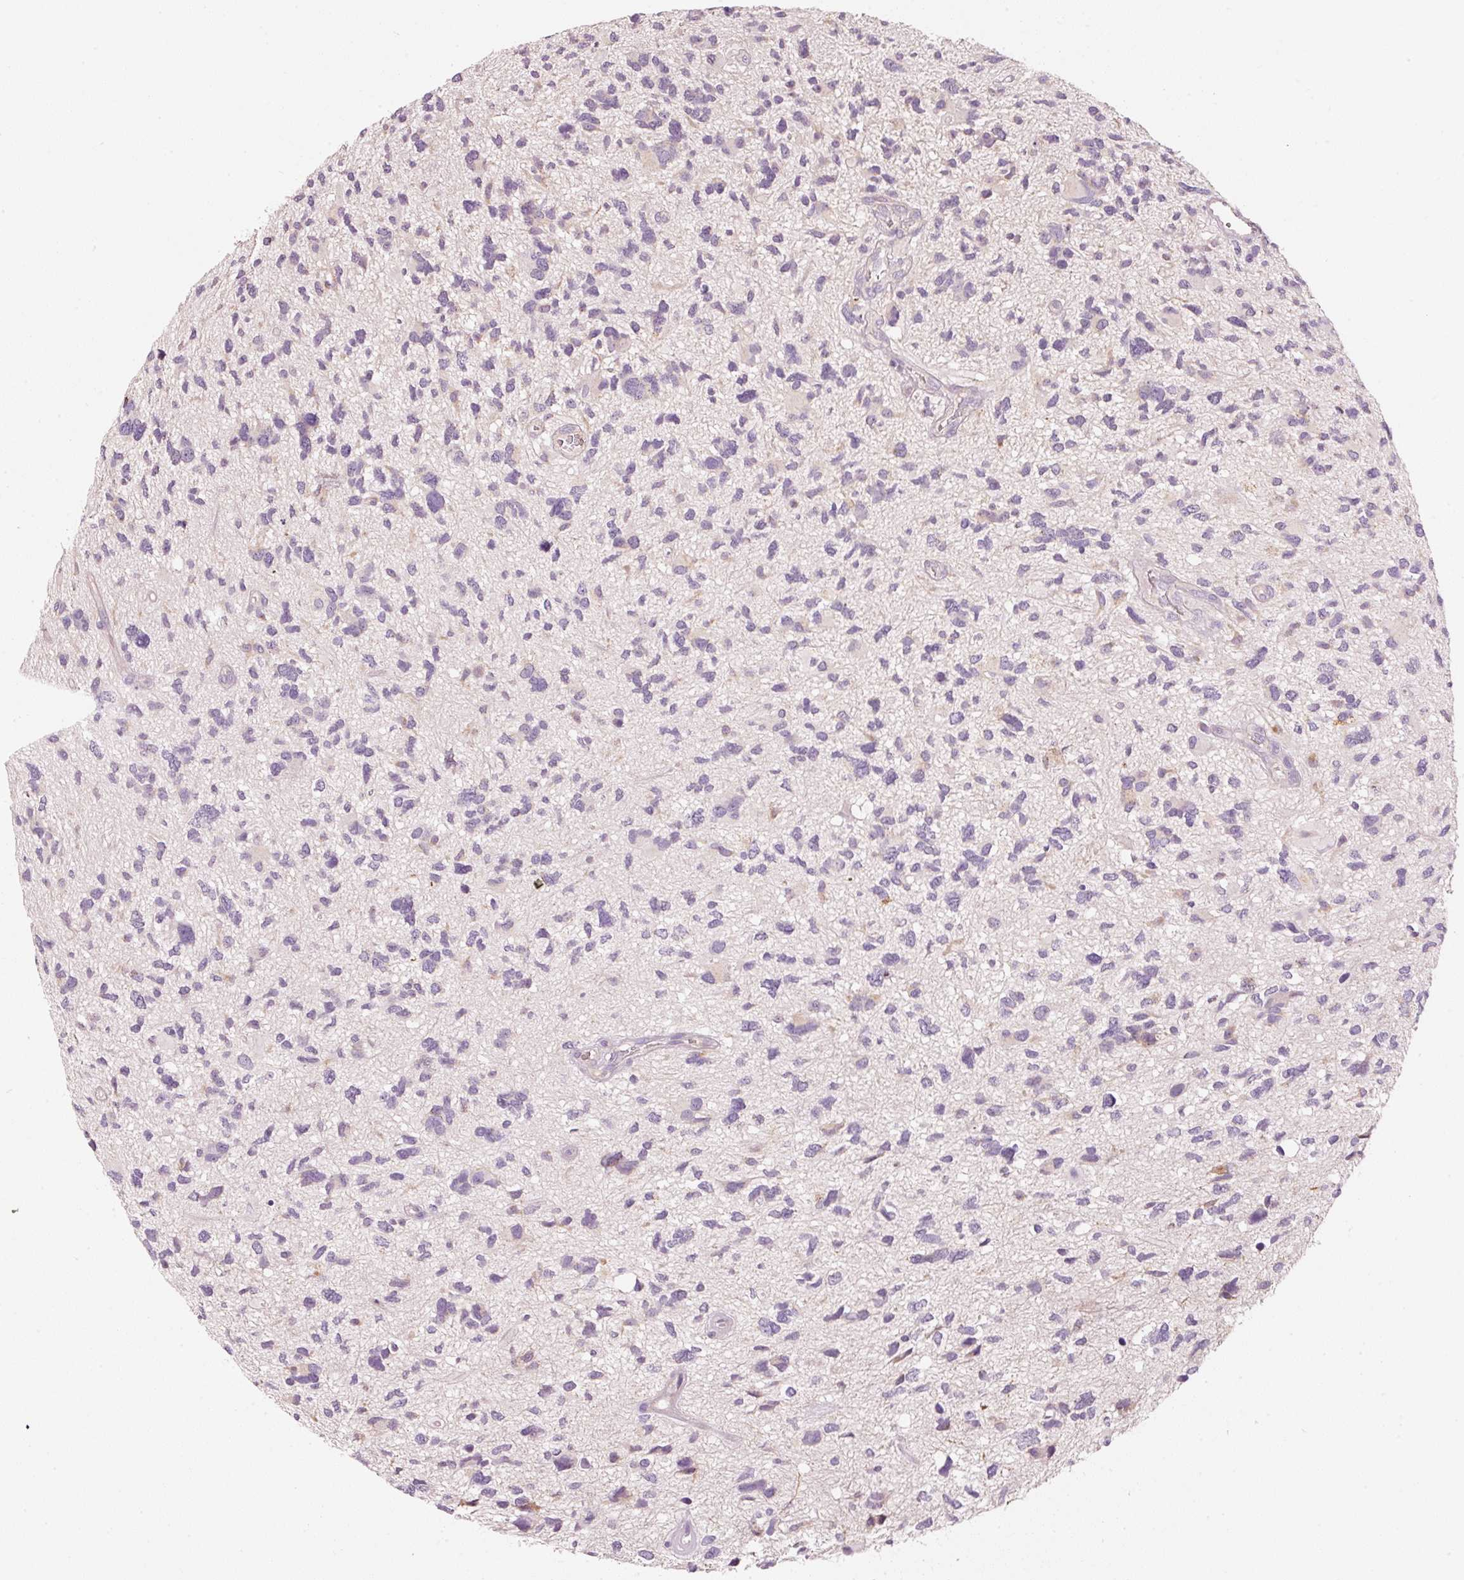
{"staining": {"intensity": "negative", "quantity": "none", "location": "none"}, "tissue": "glioma", "cell_type": "Tumor cells", "image_type": "cancer", "snomed": [{"axis": "morphology", "description": "Glioma, malignant, High grade"}, {"axis": "topography", "description": "Brain"}], "caption": "Immunohistochemical staining of human glioma displays no significant positivity in tumor cells.", "gene": "KLHL21", "patient": {"sex": "female", "age": 11}}